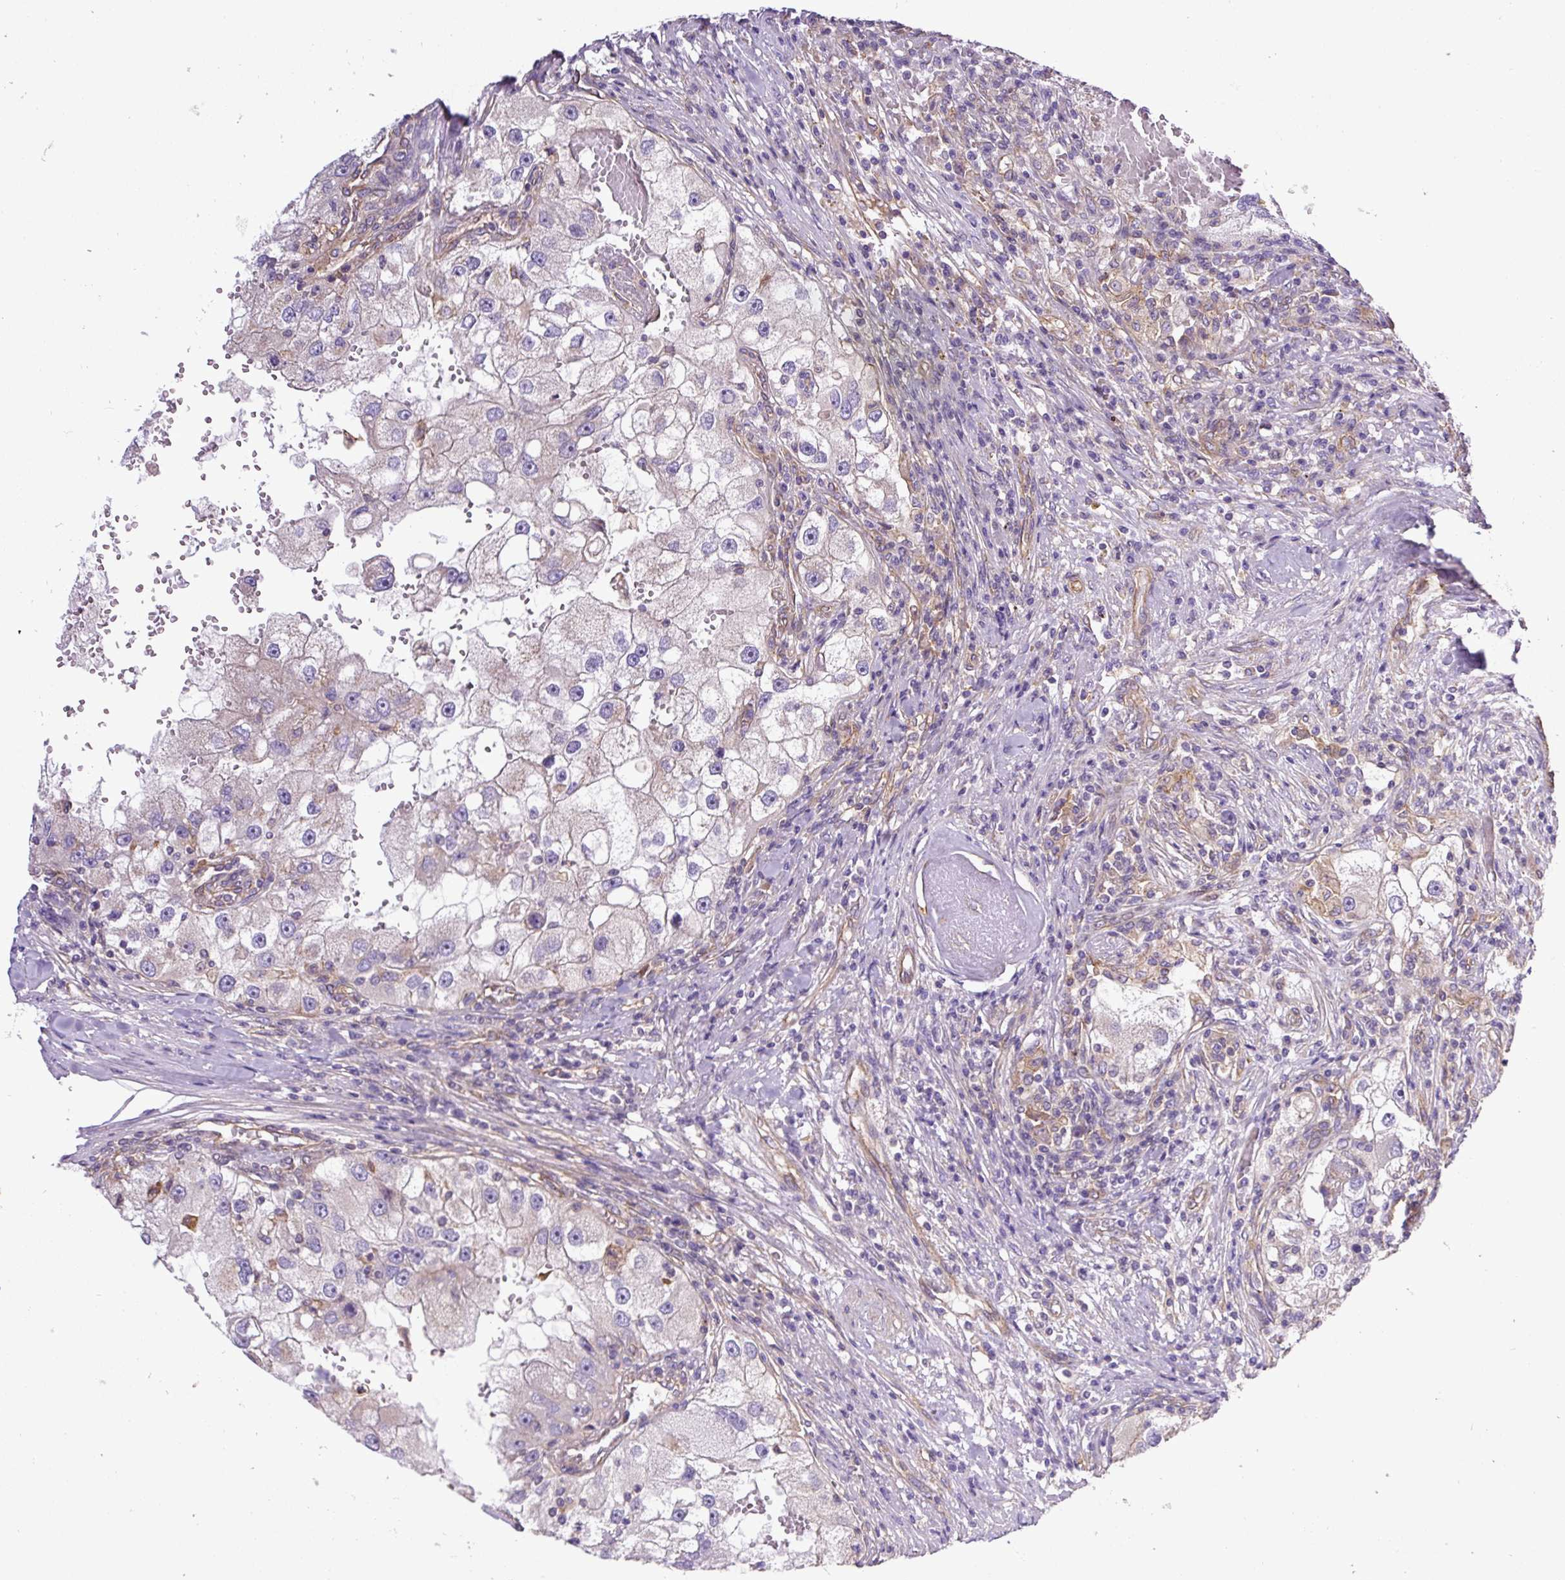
{"staining": {"intensity": "negative", "quantity": "none", "location": "none"}, "tissue": "renal cancer", "cell_type": "Tumor cells", "image_type": "cancer", "snomed": [{"axis": "morphology", "description": "Adenocarcinoma, NOS"}, {"axis": "topography", "description": "Kidney"}], "caption": "Adenocarcinoma (renal) was stained to show a protein in brown. There is no significant expression in tumor cells. Nuclei are stained in blue.", "gene": "DCTN1", "patient": {"sex": "male", "age": 63}}